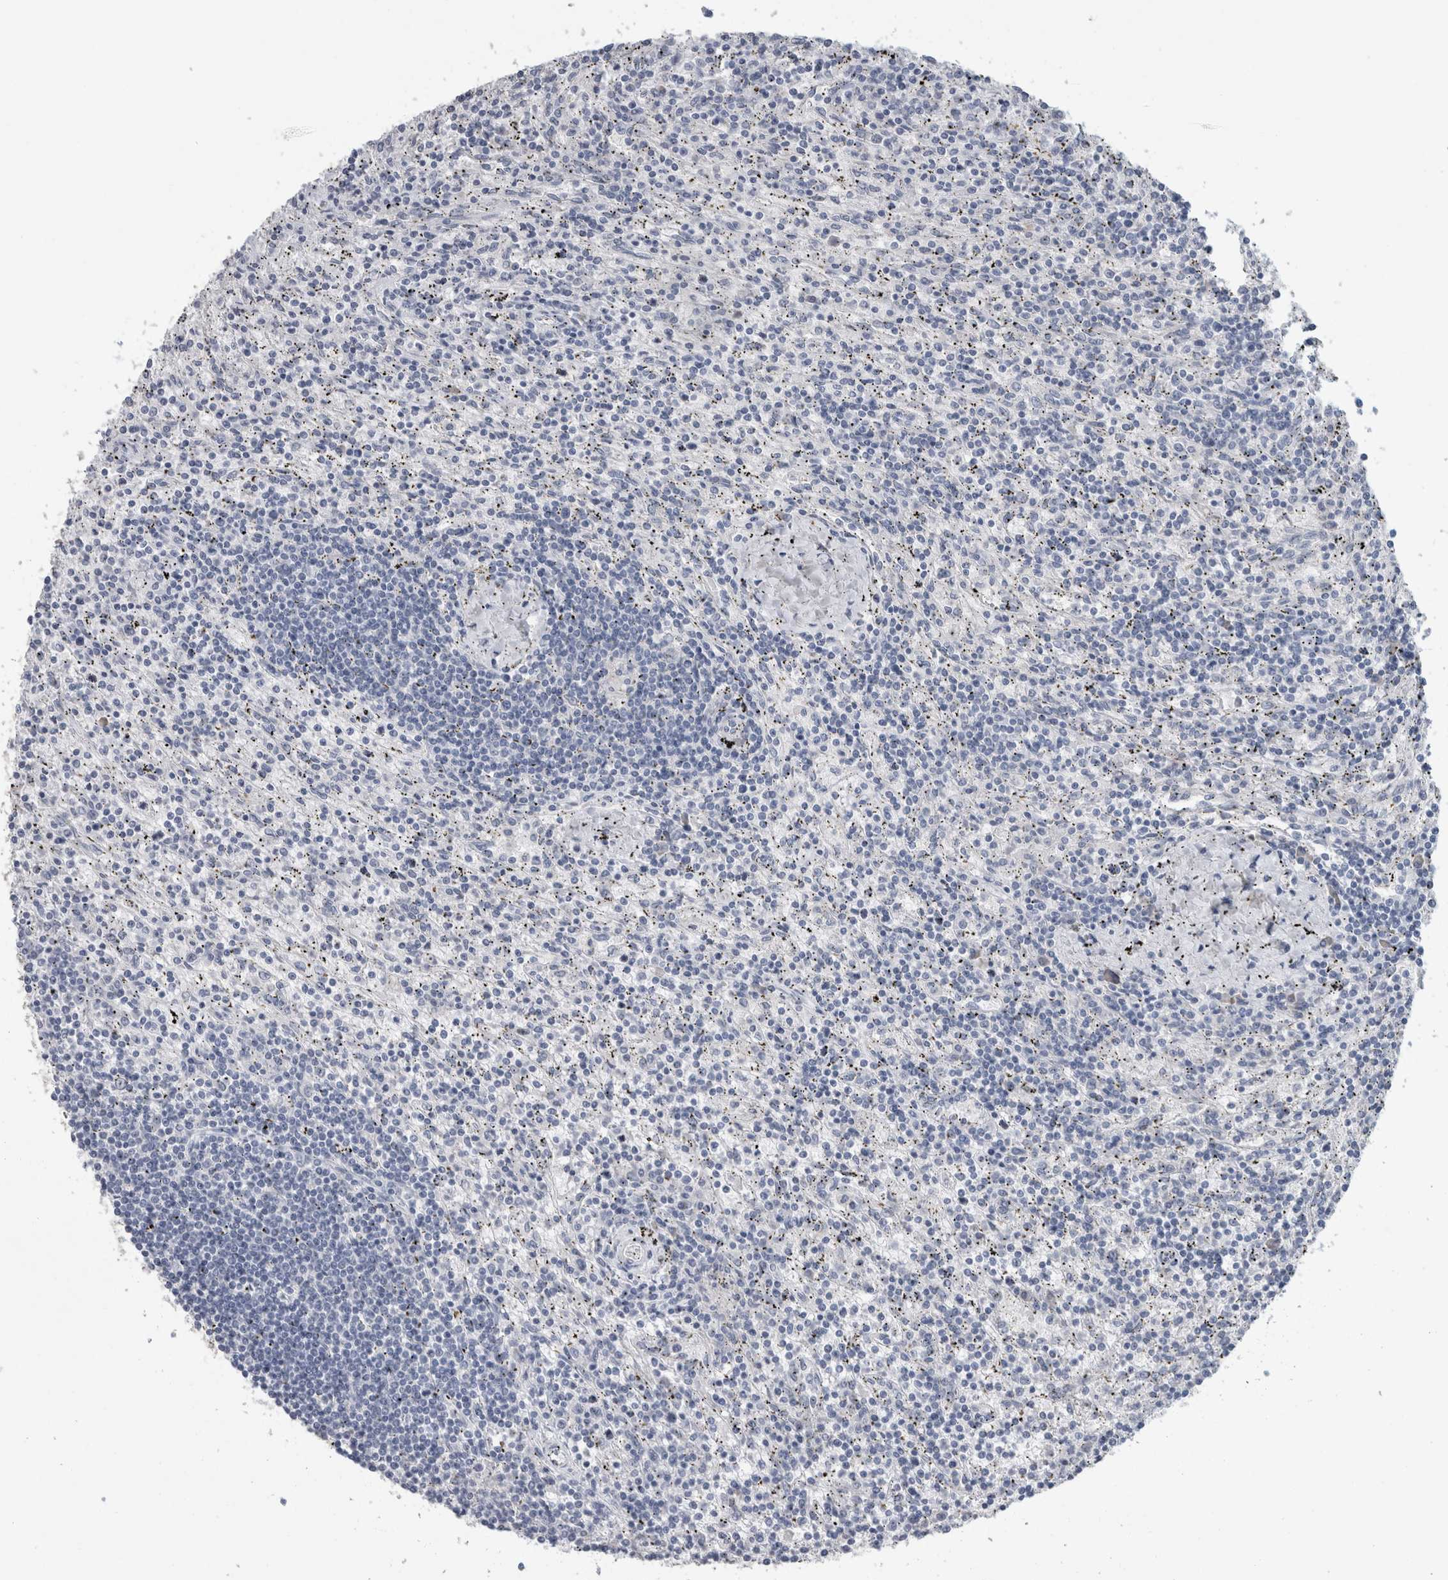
{"staining": {"intensity": "negative", "quantity": "none", "location": "none"}, "tissue": "lymphoma", "cell_type": "Tumor cells", "image_type": "cancer", "snomed": [{"axis": "morphology", "description": "Malignant lymphoma, non-Hodgkin's type, Low grade"}, {"axis": "topography", "description": "Spleen"}], "caption": "This photomicrograph is of lymphoma stained with immunohistochemistry to label a protein in brown with the nuclei are counter-stained blue. There is no expression in tumor cells. Brightfield microscopy of immunohistochemistry (IHC) stained with DAB (3,3'-diaminobenzidine) (brown) and hematoxylin (blue), captured at high magnification.", "gene": "NEFM", "patient": {"sex": "male", "age": 76}}